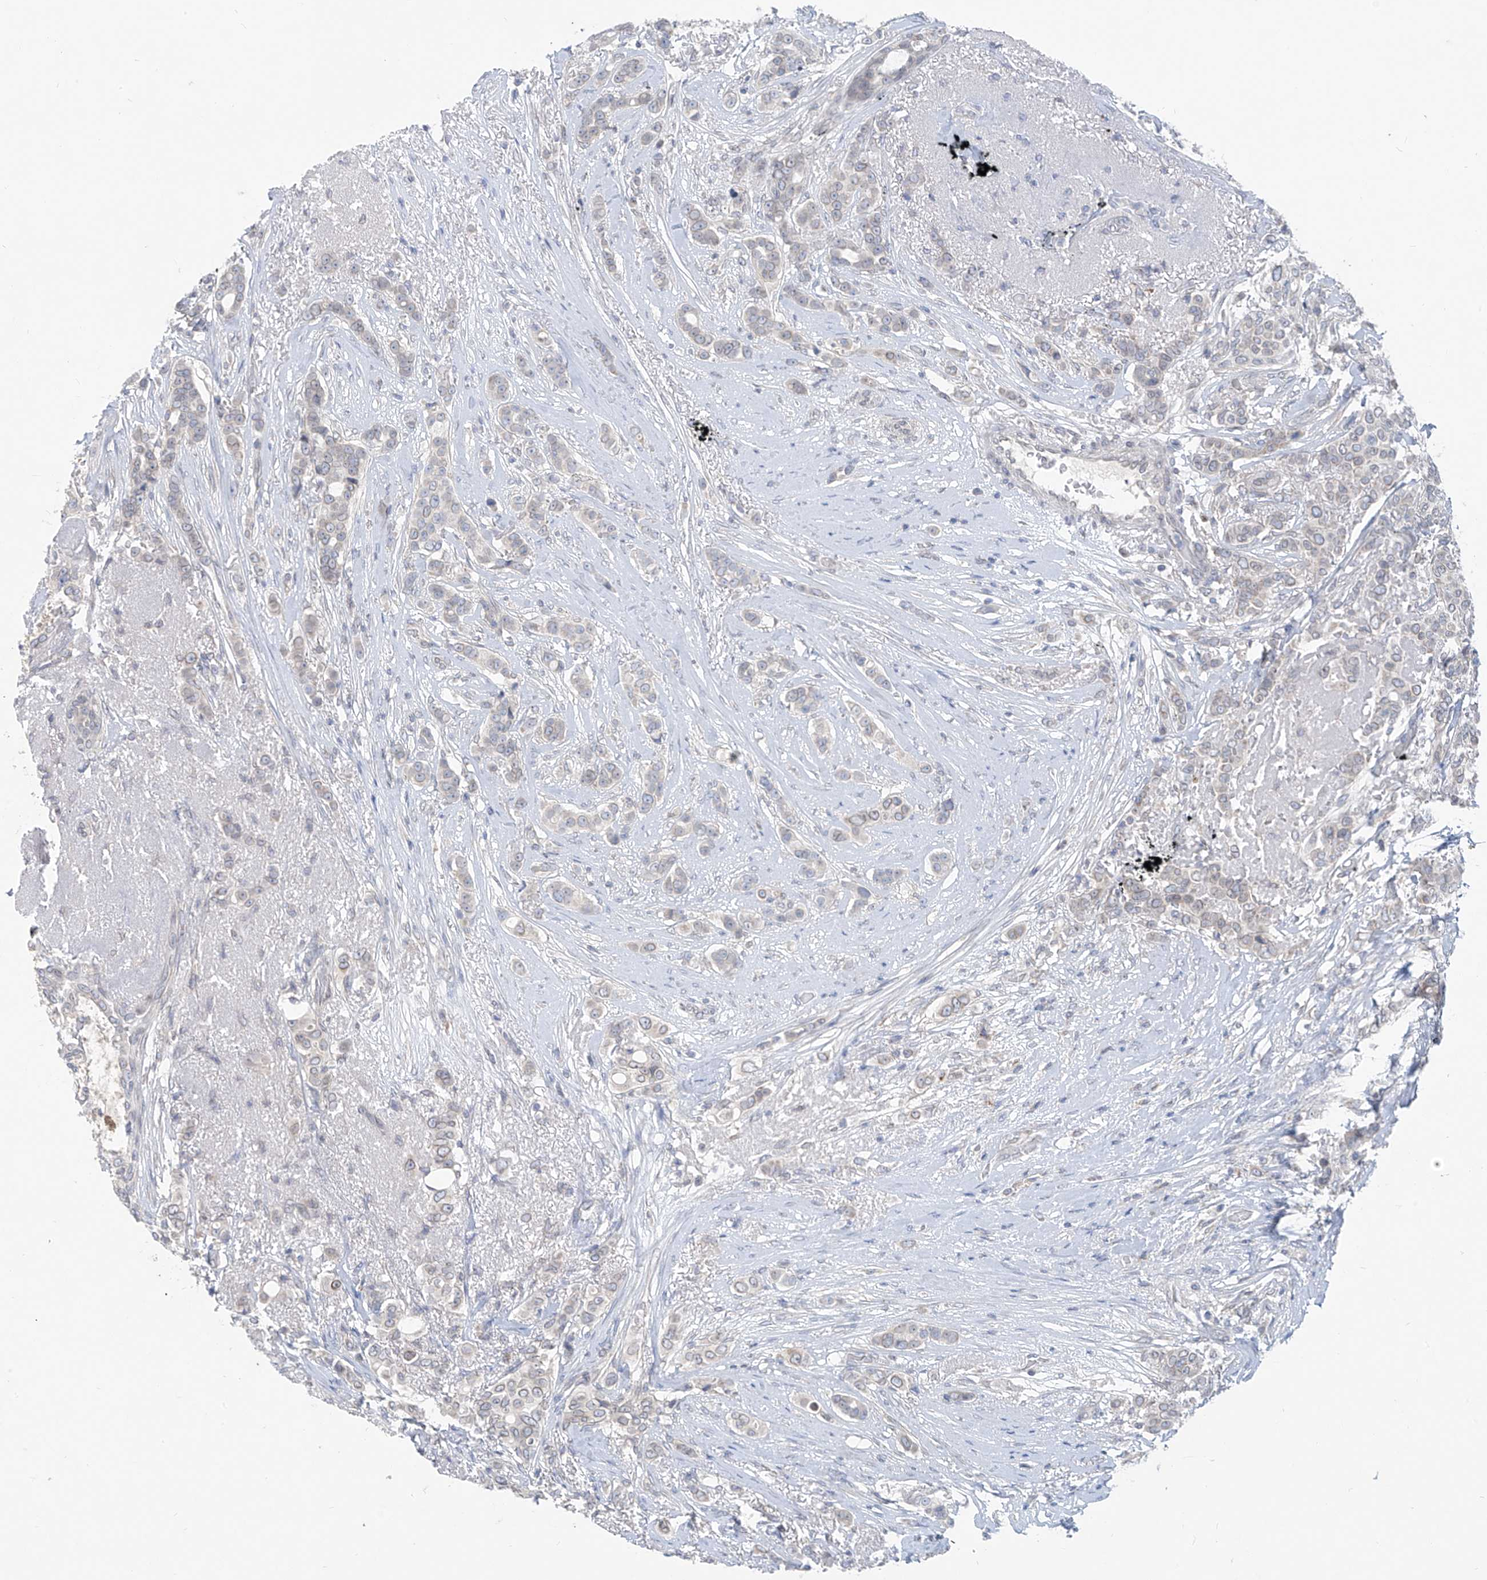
{"staining": {"intensity": "negative", "quantity": "none", "location": "none"}, "tissue": "breast cancer", "cell_type": "Tumor cells", "image_type": "cancer", "snomed": [{"axis": "morphology", "description": "Lobular carcinoma"}, {"axis": "topography", "description": "Breast"}], "caption": "High power microscopy micrograph of an IHC image of breast cancer, revealing no significant expression in tumor cells.", "gene": "KRTAP25-1", "patient": {"sex": "female", "age": 51}}